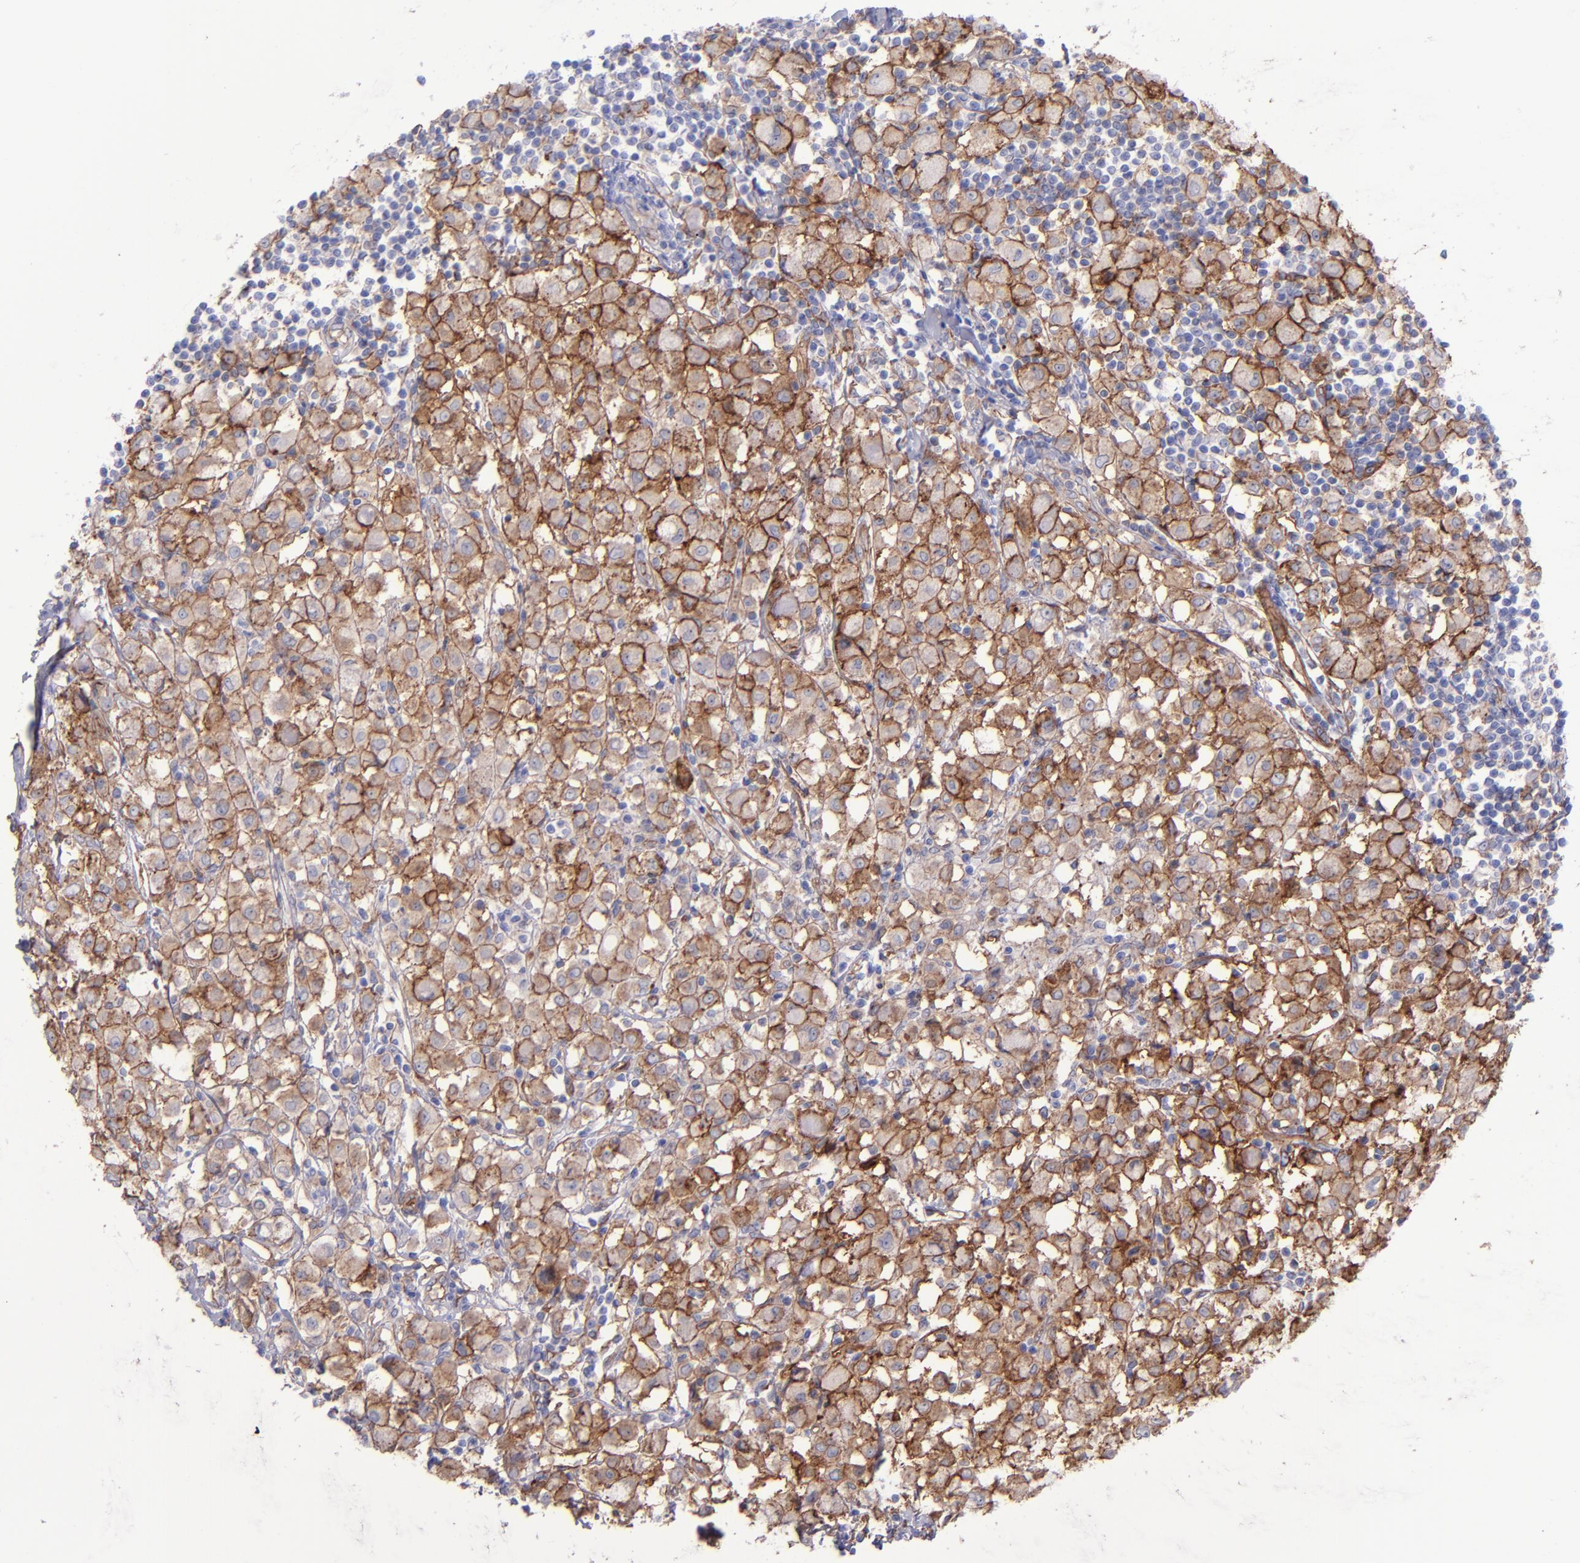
{"staining": {"intensity": "moderate", "quantity": ">75%", "location": "cytoplasmic/membranous"}, "tissue": "breast cancer", "cell_type": "Tumor cells", "image_type": "cancer", "snomed": [{"axis": "morphology", "description": "Lobular carcinoma"}, {"axis": "topography", "description": "Breast"}], "caption": "A high-resolution photomicrograph shows IHC staining of breast lobular carcinoma, which shows moderate cytoplasmic/membranous staining in approximately >75% of tumor cells.", "gene": "ITGAV", "patient": {"sex": "female", "age": 85}}